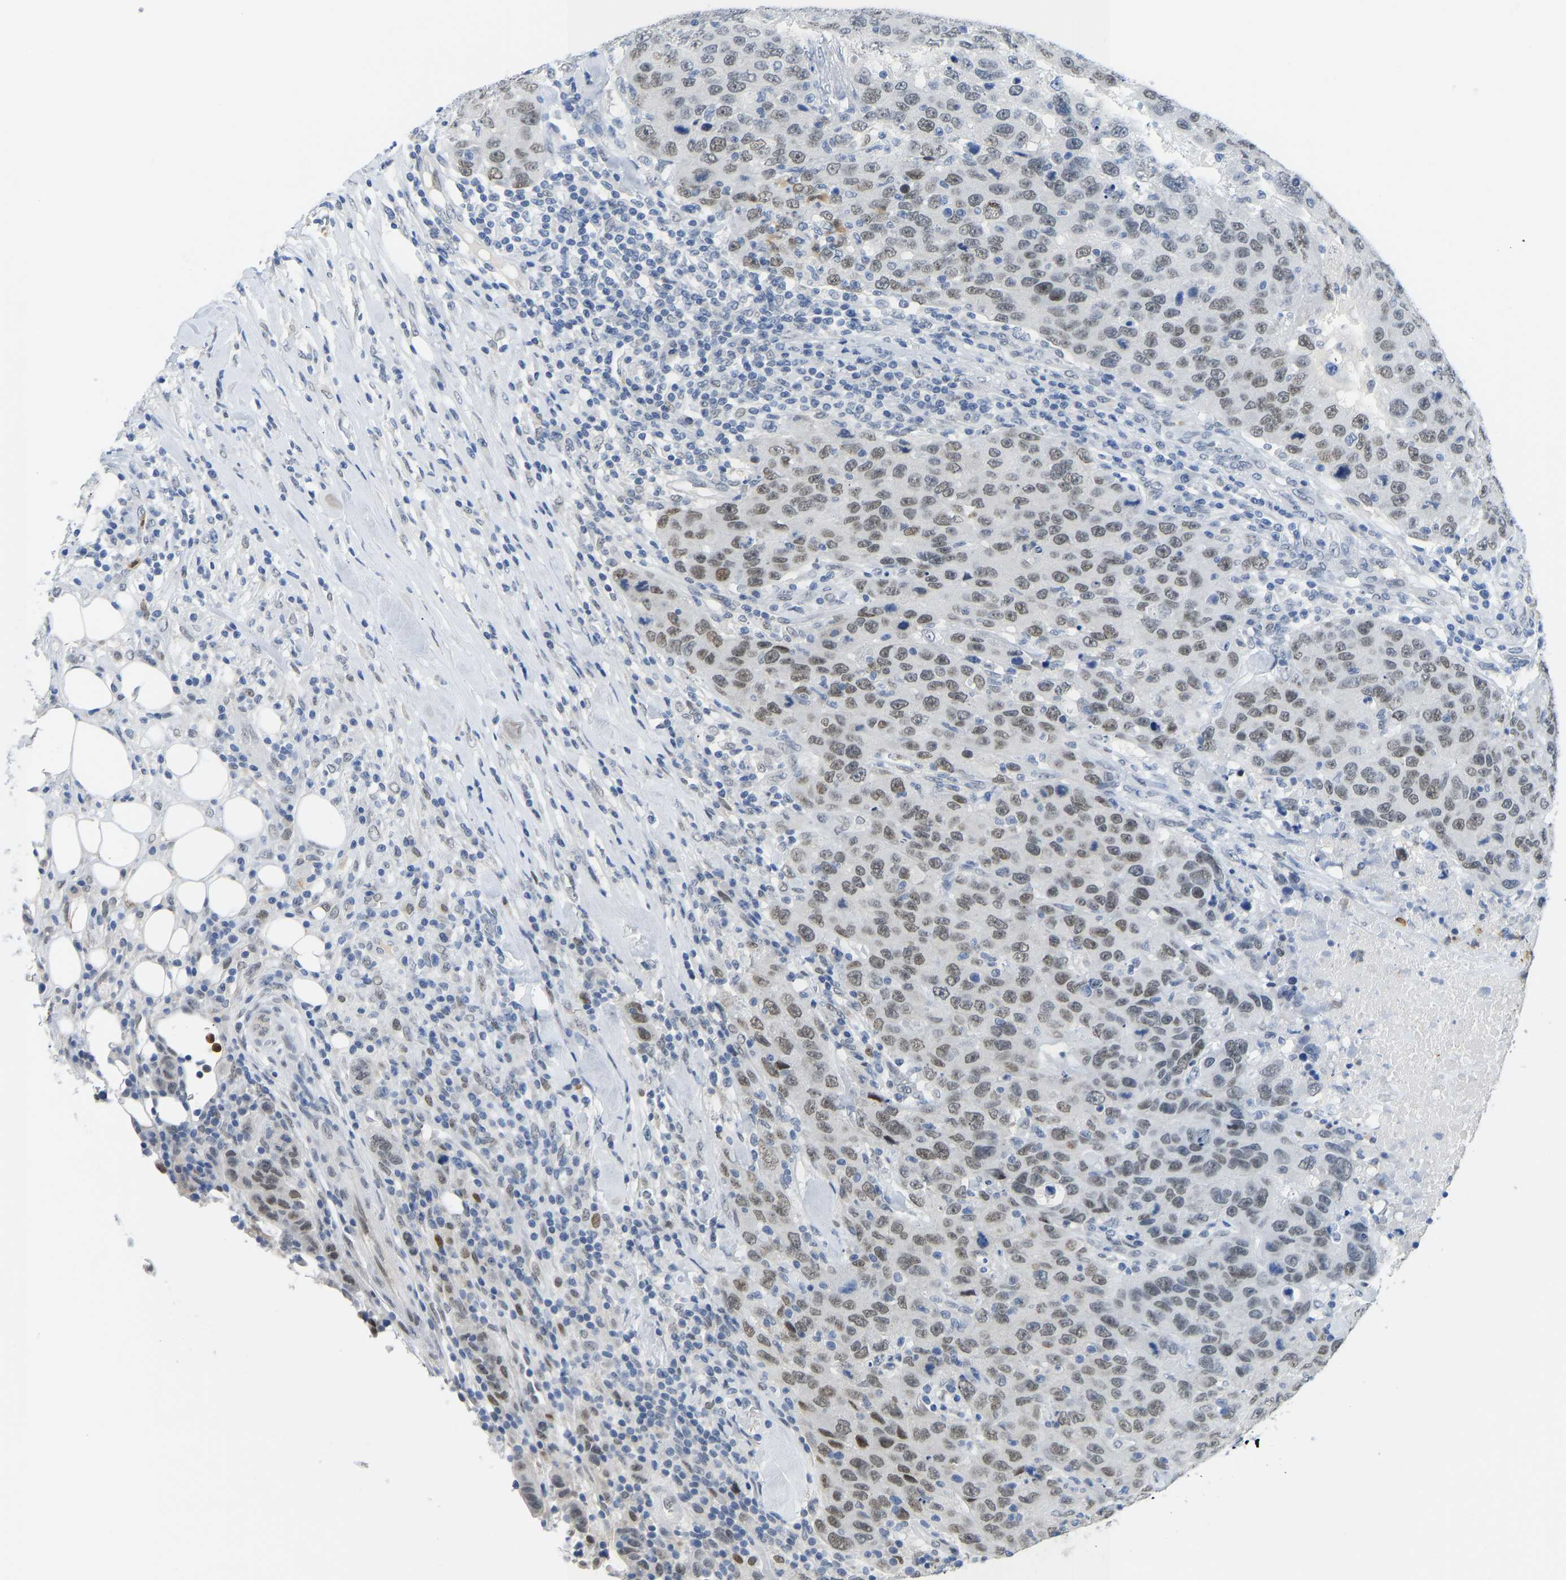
{"staining": {"intensity": "weak", "quantity": "25%-75%", "location": "nuclear"}, "tissue": "breast cancer", "cell_type": "Tumor cells", "image_type": "cancer", "snomed": [{"axis": "morphology", "description": "Duct carcinoma"}, {"axis": "topography", "description": "Breast"}], "caption": "Immunohistochemistry of human breast cancer shows low levels of weak nuclear positivity in about 25%-75% of tumor cells.", "gene": "TXNDC2", "patient": {"sex": "female", "age": 37}}